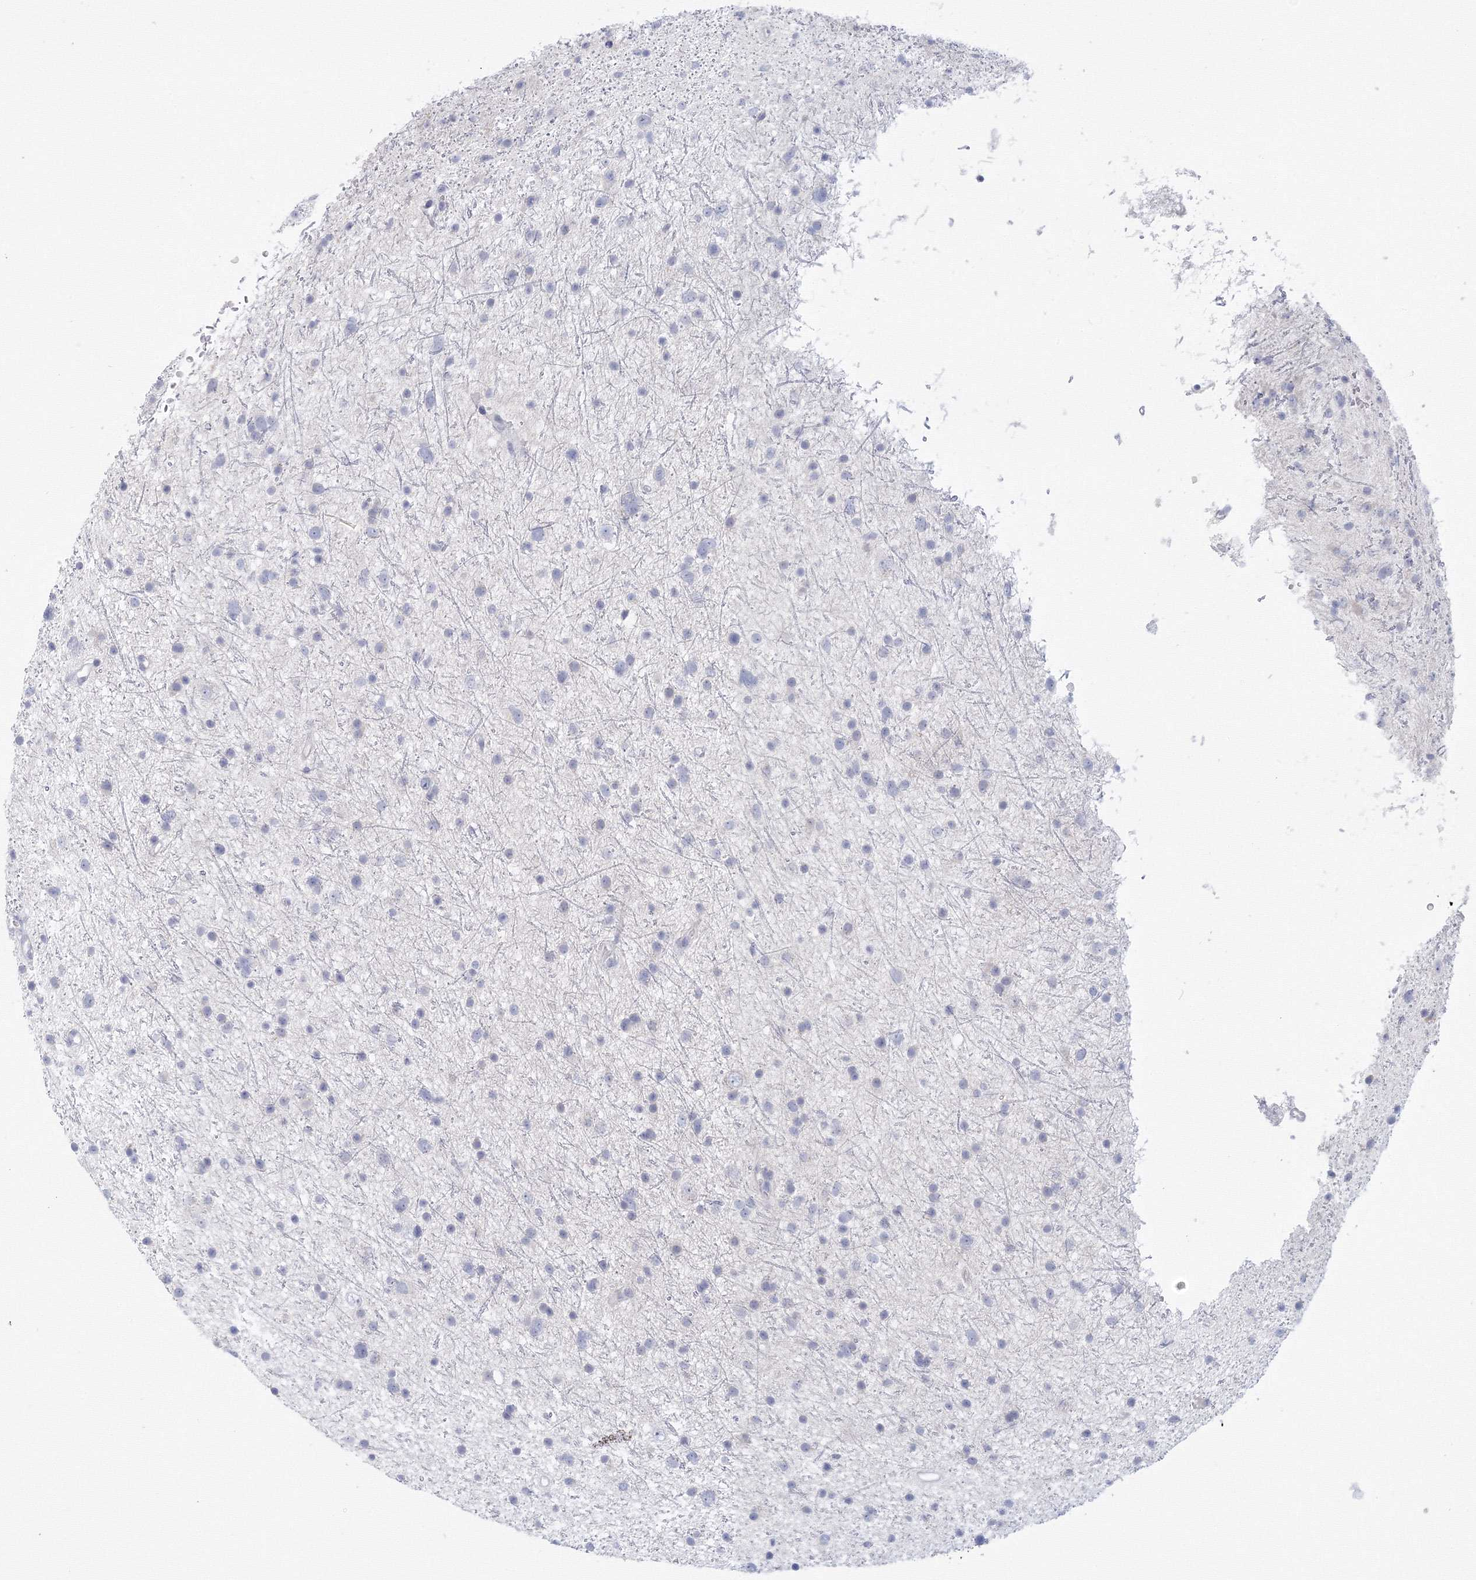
{"staining": {"intensity": "negative", "quantity": "none", "location": "none"}, "tissue": "glioma", "cell_type": "Tumor cells", "image_type": "cancer", "snomed": [{"axis": "morphology", "description": "Glioma, malignant, Low grade"}, {"axis": "topography", "description": "Cerebral cortex"}], "caption": "Glioma was stained to show a protein in brown. There is no significant positivity in tumor cells.", "gene": "TACC2", "patient": {"sex": "female", "age": 39}}